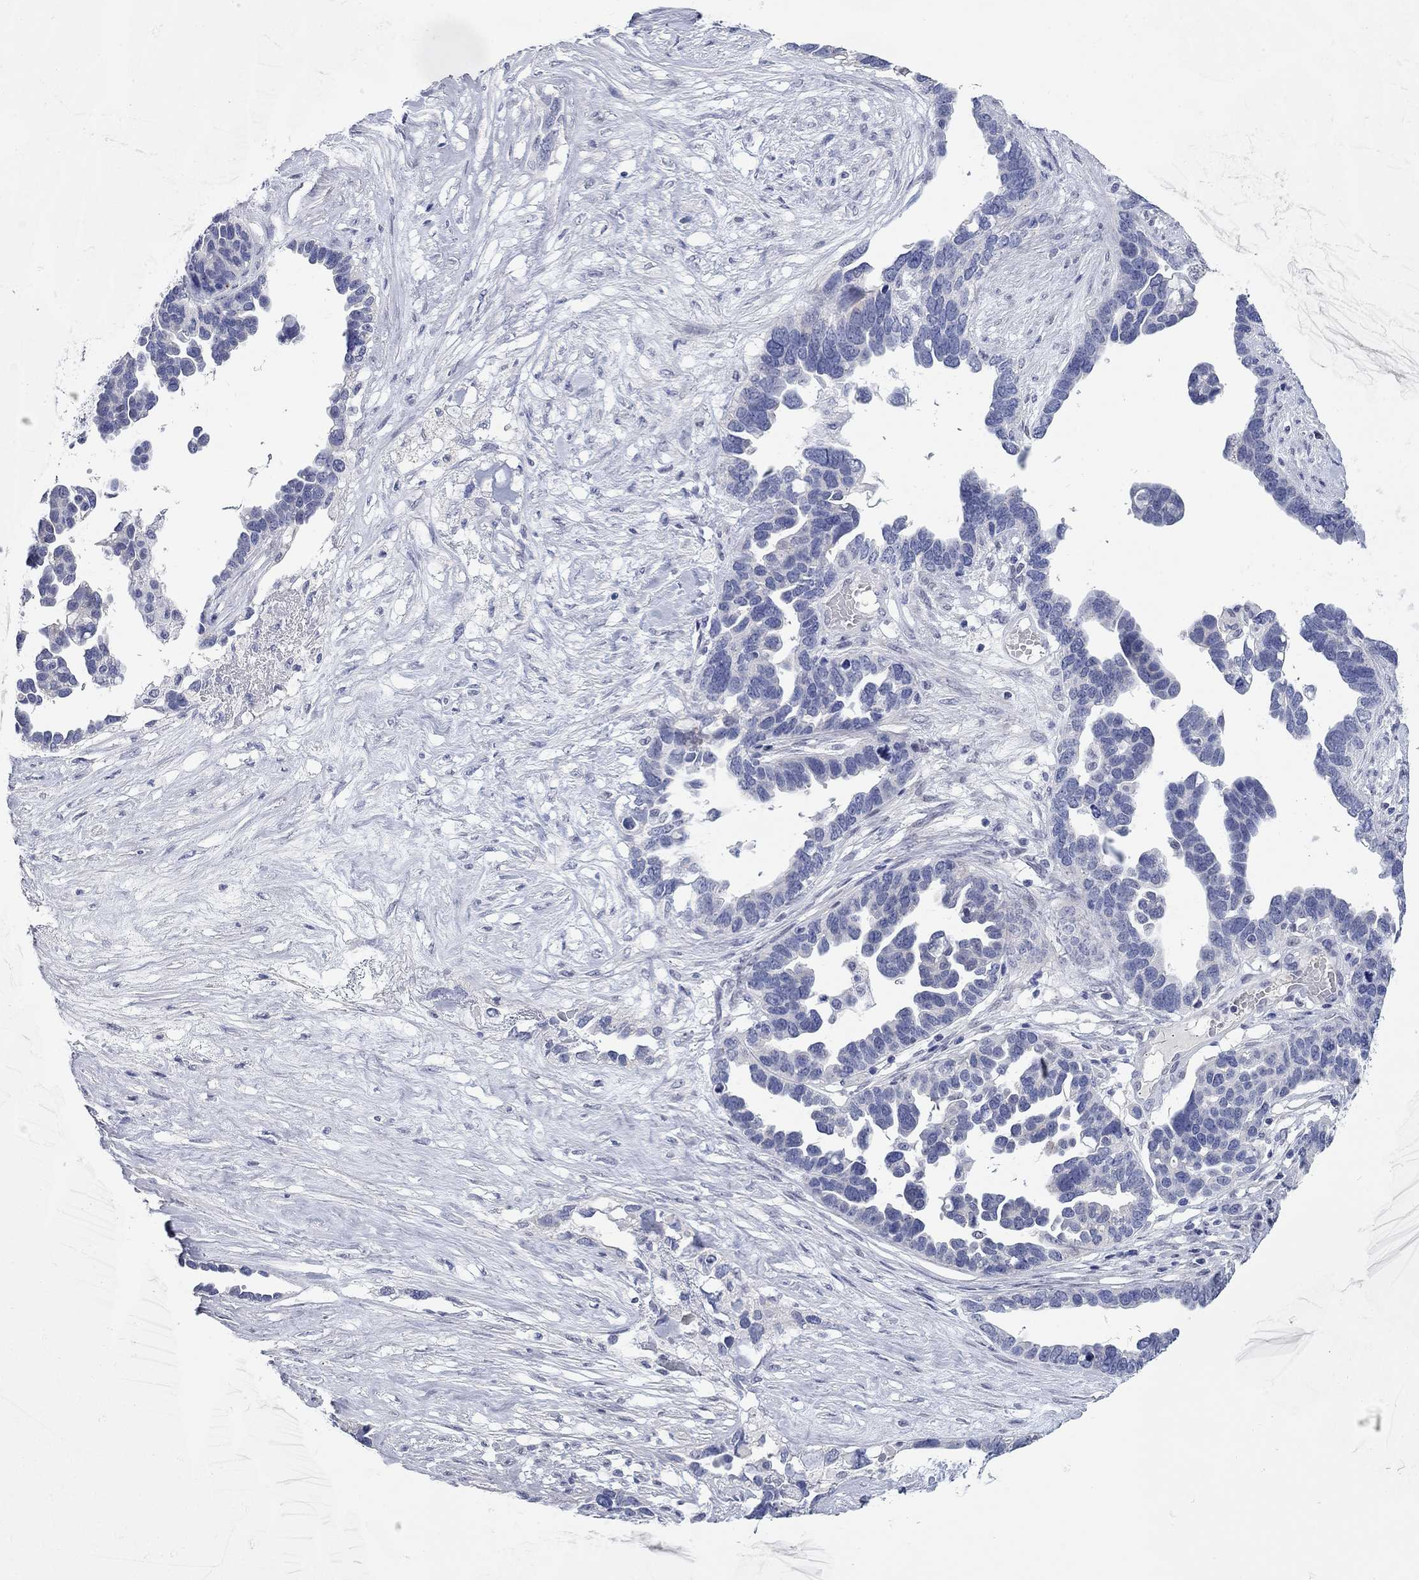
{"staining": {"intensity": "negative", "quantity": "none", "location": "none"}, "tissue": "ovarian cancer", "cell_type": "Tumor cells", "image_type": "cancer", "snomed": [{"axis": "morphology", "description": "Cystadenocarcinoma, serous, NOS"}, {"axis": "topography", "description": "Ovary"}], "caption": "Serous cystadenocarcinoma (ovarian) was stained to show a protein in brown. There is no significant positivity in tumor cells. The staining was performed using DAB (3,3'-diaminobenzidine) to visualize the protein expression in brown, while the nuclei were stained in blue with hematoxylin (Magnification: 20x).", "gene": "WASF3", "patient": {"sex": "female", "age": 54}}